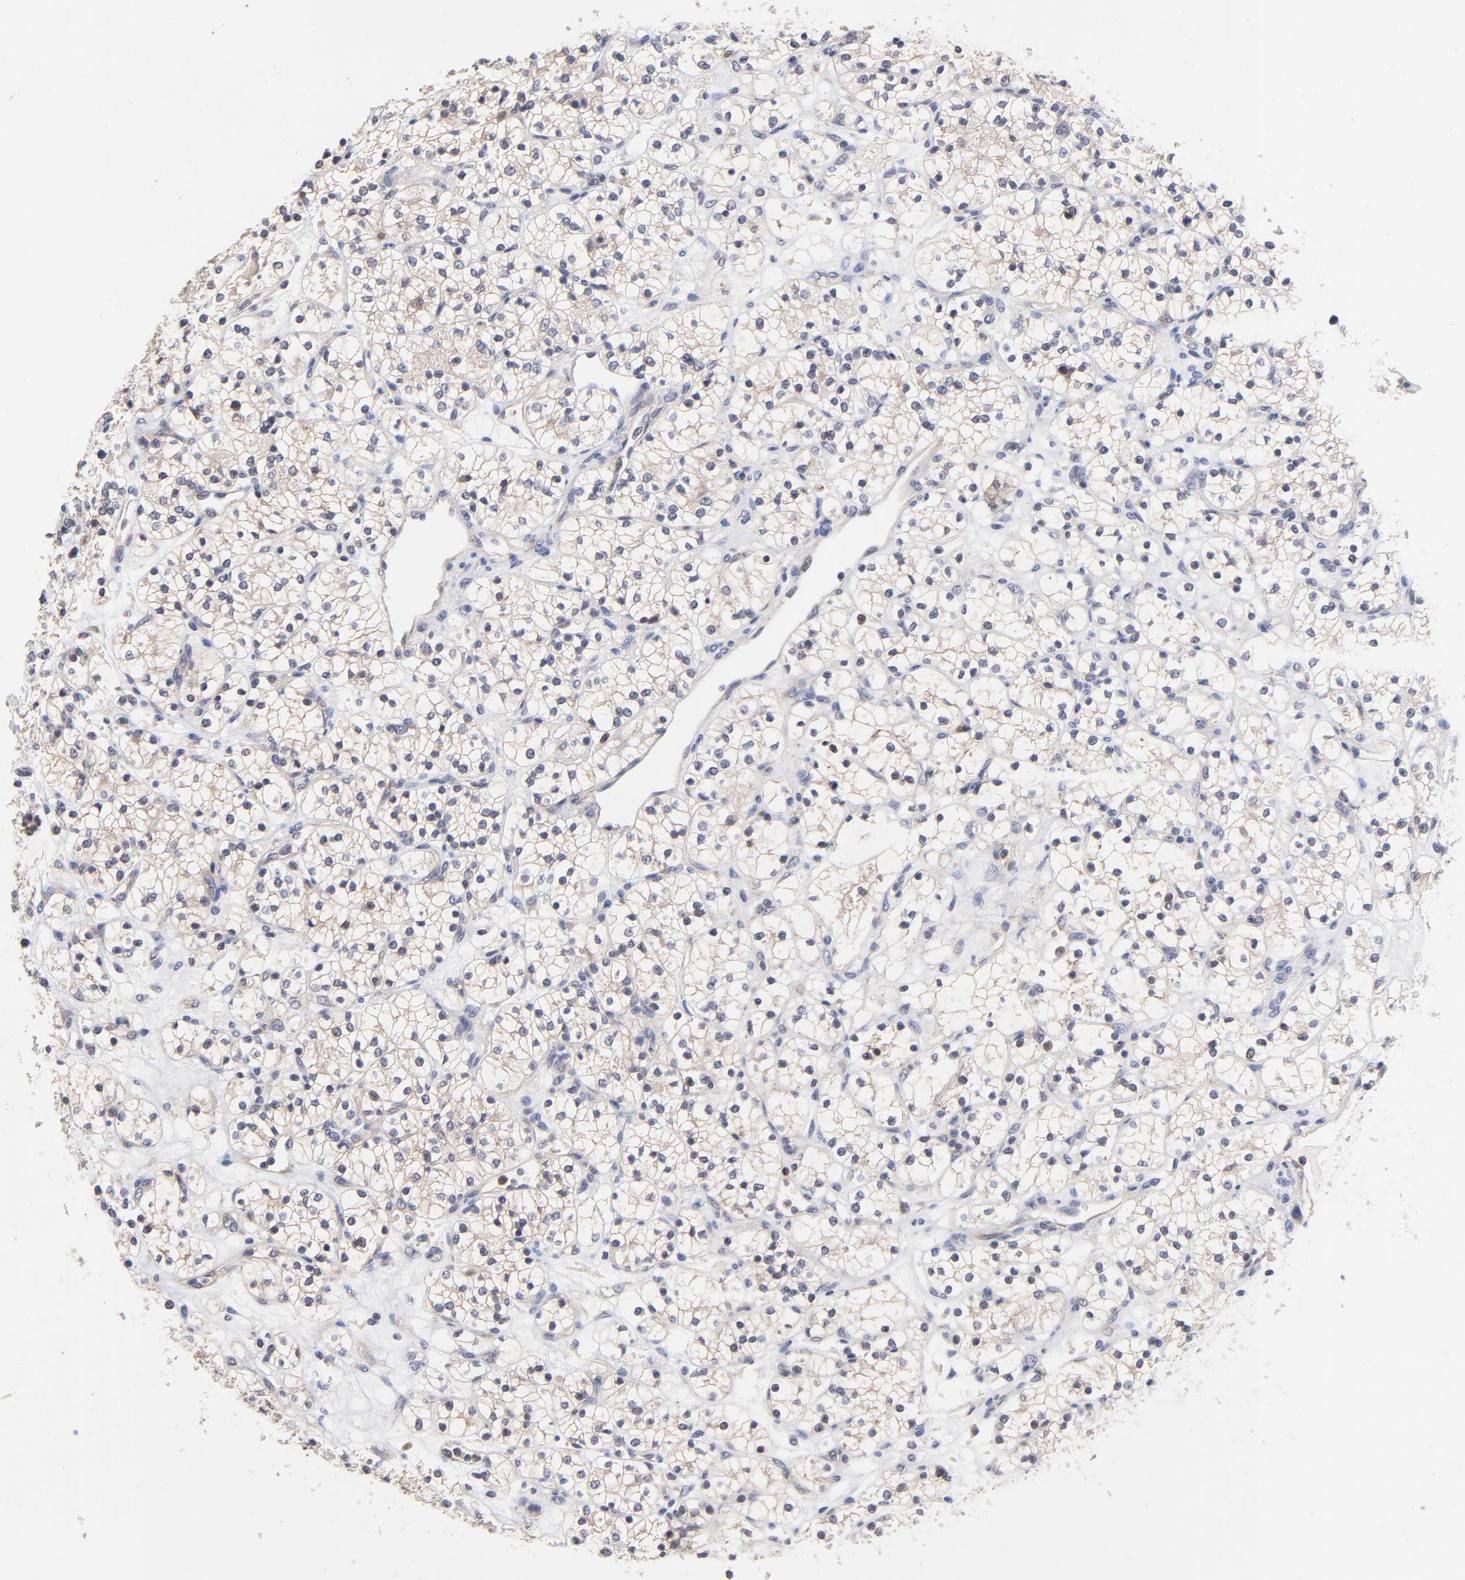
{"staining": {"intensity": "negative", "quantity": "none", "location": "none"}, "tissue": "renal cancer", "cell_type": "Tumor cells", "image_type": "cancer", "snomed": [{"axis": "morphology", "description": "Adenocarcinoma, NOS"}, {"axis": "topography", "description": "Kidney"}], "caption": "There is no significant staining in tumor cells of renal adenocarcinoma.", "gene": "PCMT1", "patient": {"sex": "female", "age": 60}}